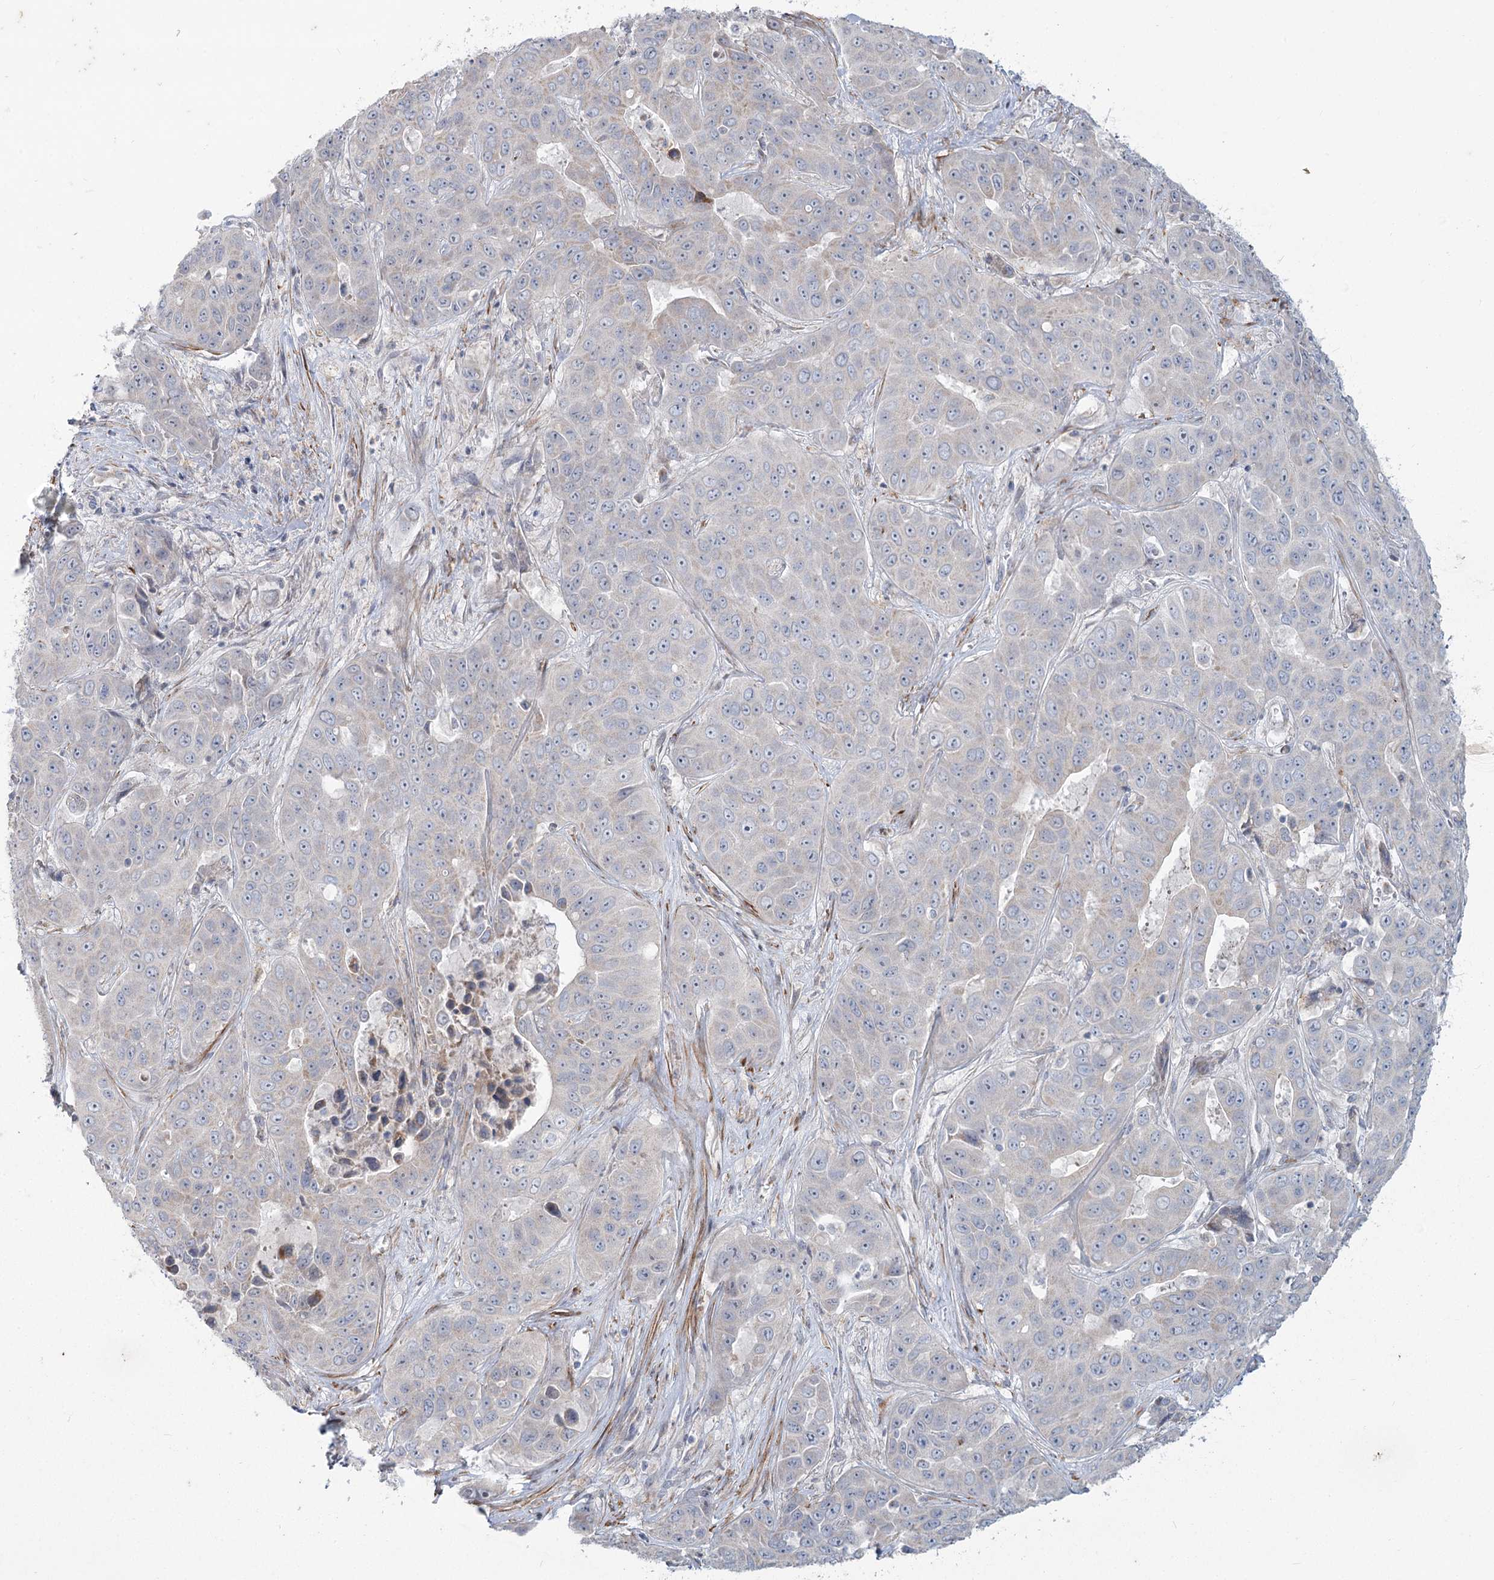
{"staining": {"intensity": "negative", "quantity": "none", "location": "none"}, "tissue": "liver cancer", "cell_type": "Tumor cells", "image_type": "cancer", "snomed": [{"axis": "morphology", "description": "Cholangiocarcinoma"}, {"axis": "topography", "description": "Liver"}], "caption": "DAB (3,3'-diaminobenzidine) immunohistochemical staining of liver cholangiocarcinoma reveals no significant positivity in tumor cells.", "gene": "MTG1", "patient": {"sex": "female", "age": 52}}